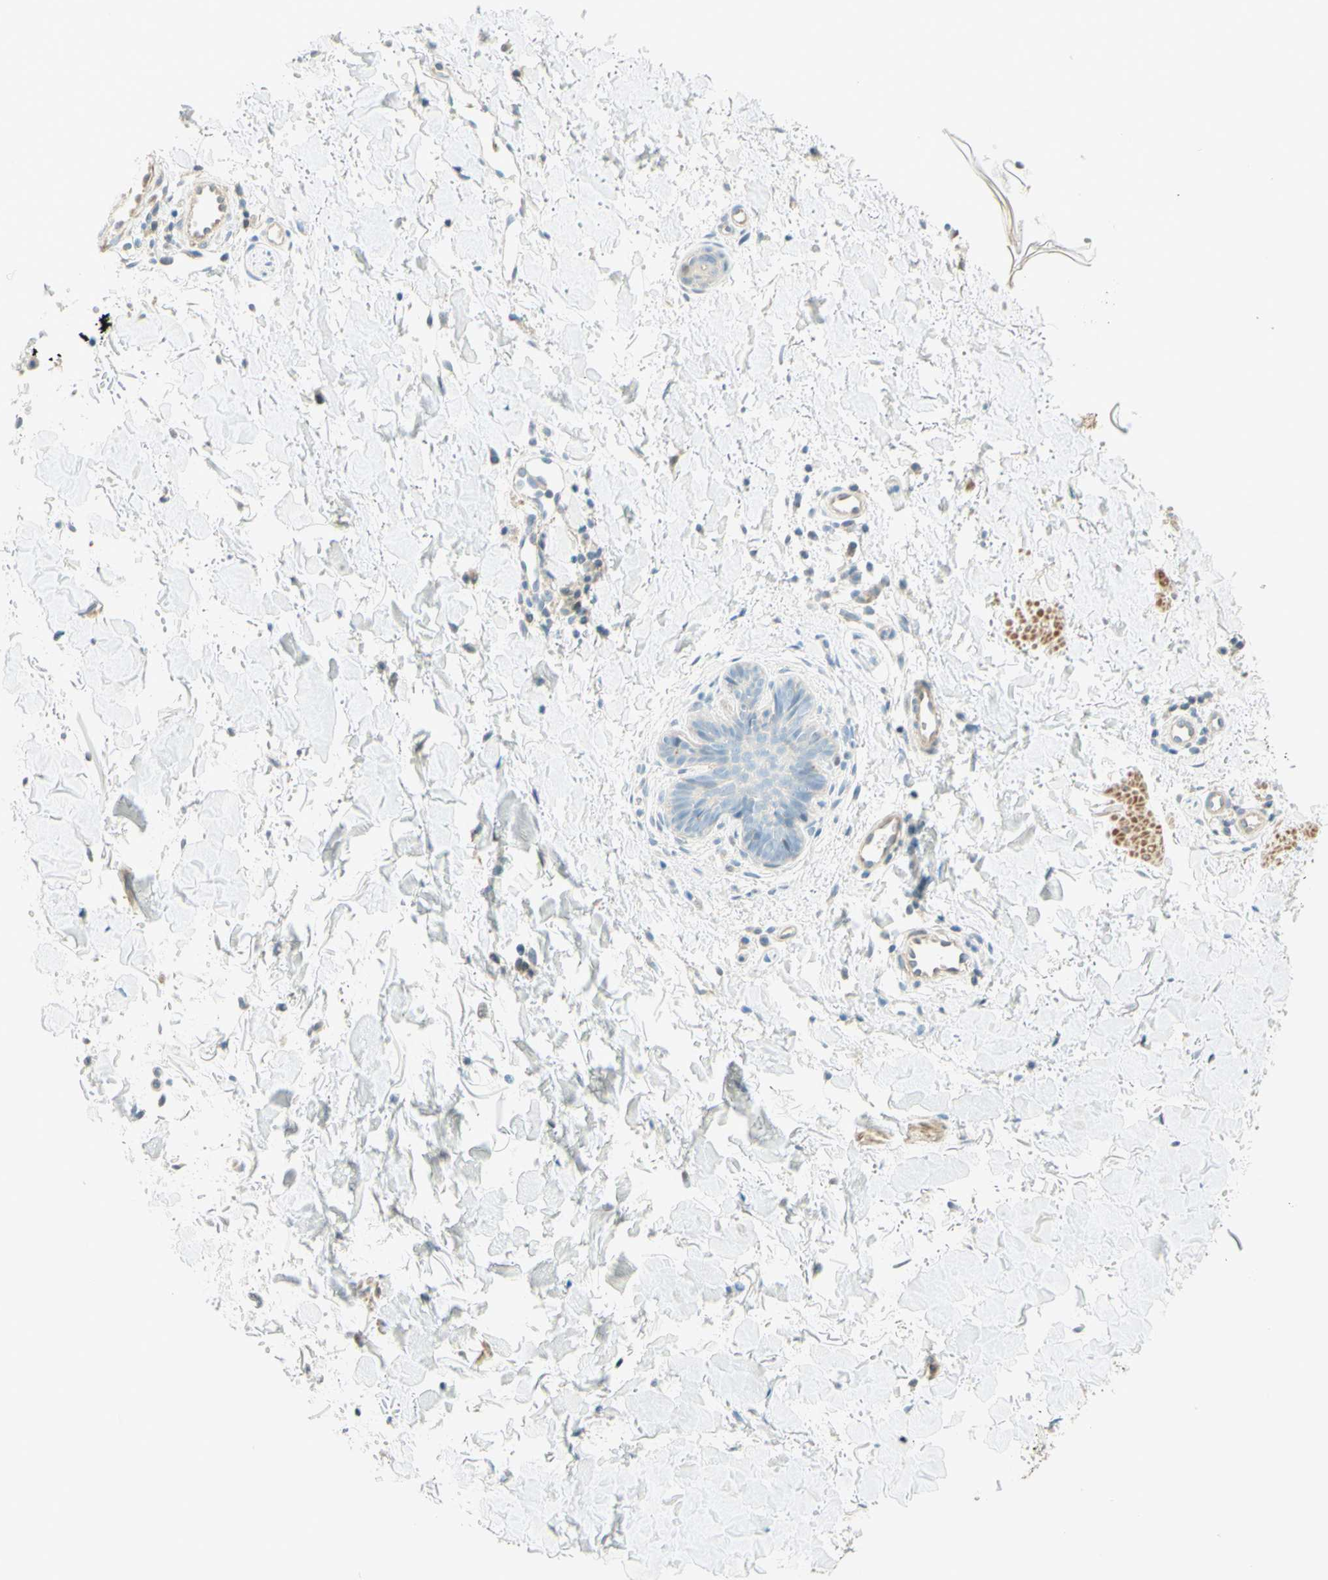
{"staining": {"intensity": "negative", "quantity": "none", "location": "none"}, "tissue": "skin cancer", "cell_type": "Tumor cells", "image_type": "cancer", "snomed": [{"axis": "morphology", "description": "Normal tissue, NOS"}, {"axis": "morphology", "description": "Basal cell carcinoma"}, {"axis": "topography", "description": "Skin"}], "caption": "High magnification brightfield microscopy of skin cancer stained with DAB (brown) and counterstained with hematoxylin (blue): tumor cells show no significant positivity.", "gene": "PROM1", "patient": {"sex": "female", "age": 56}}